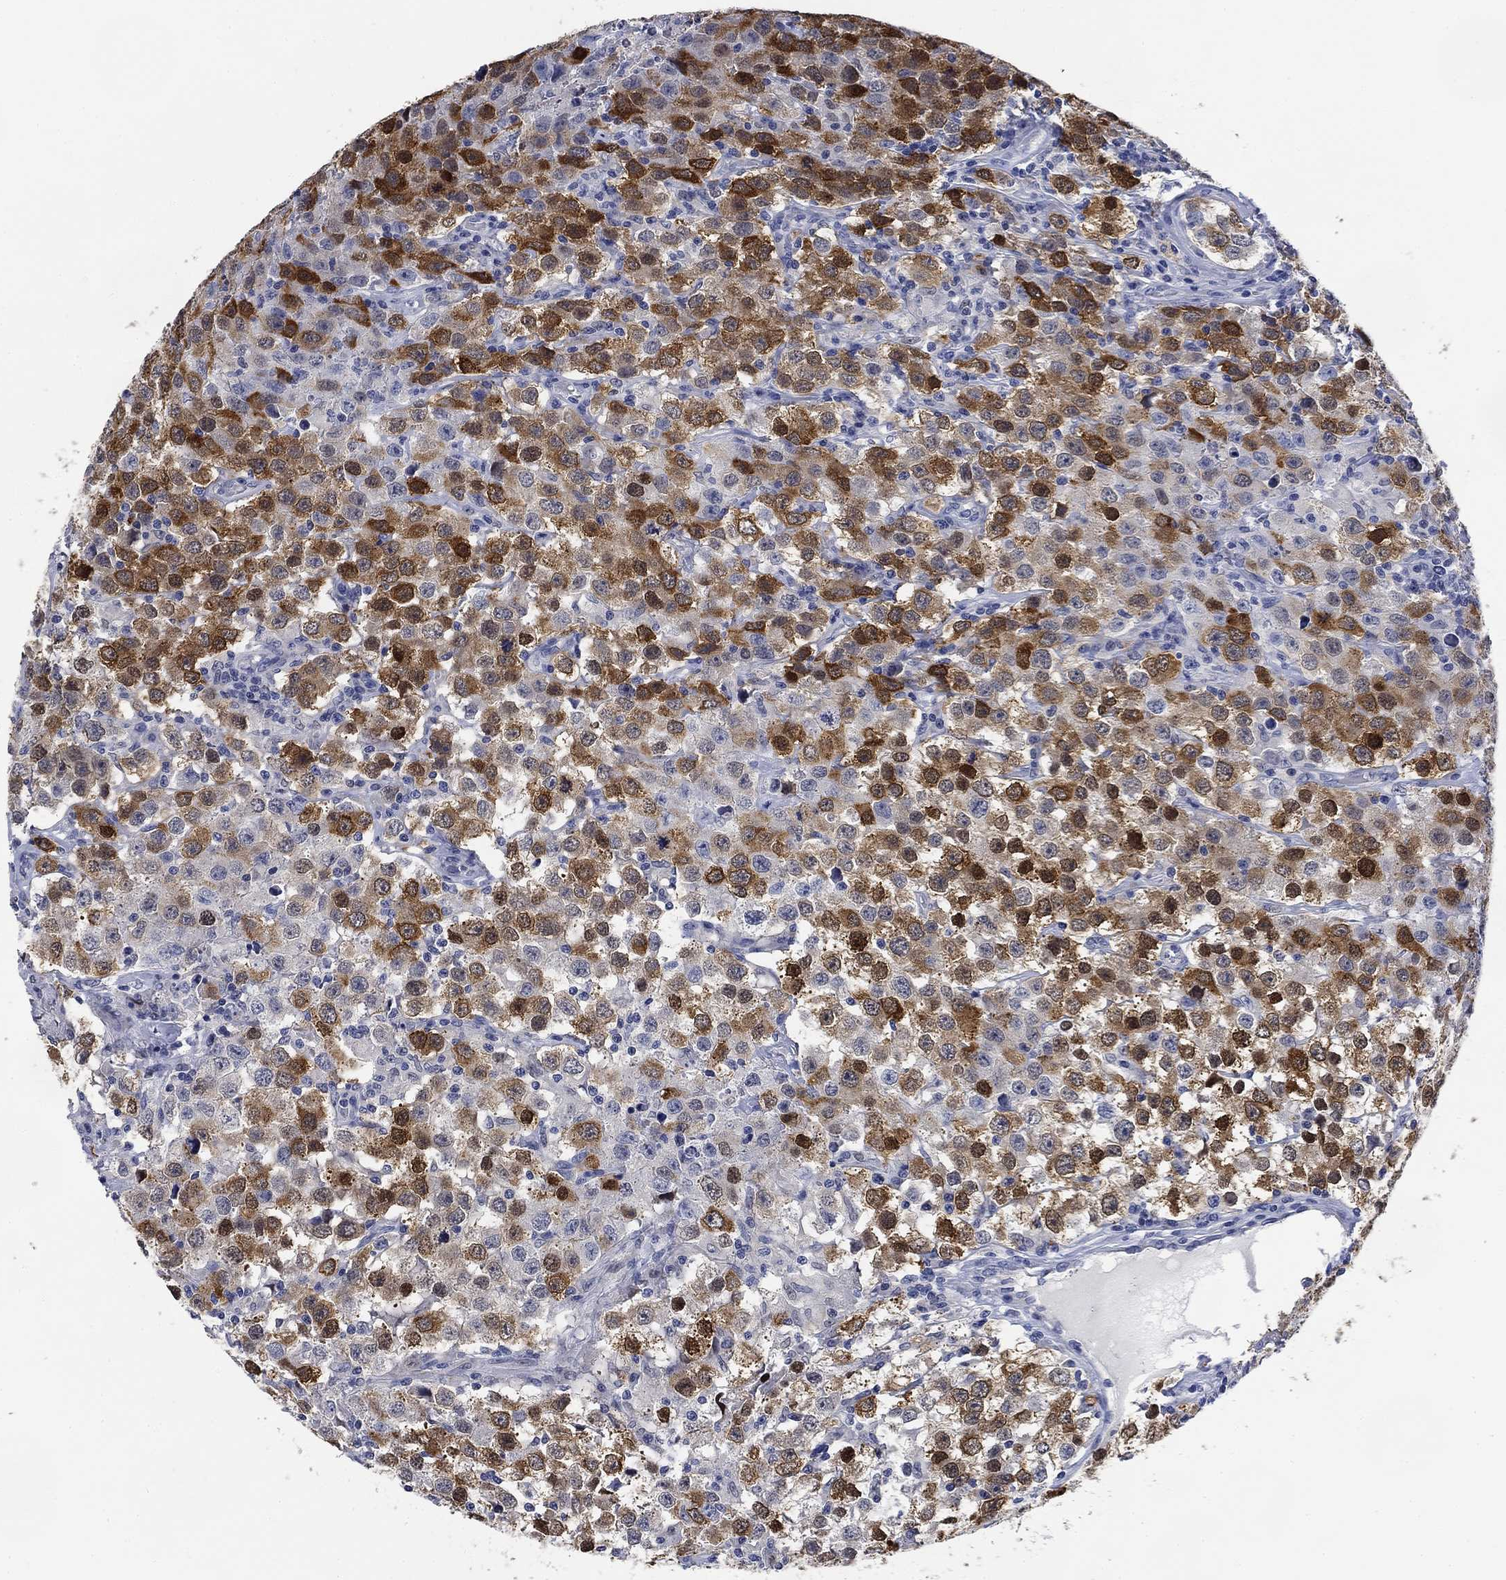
{"staining": {"intensity": "moderate", "quantity": "25%-75%", "location": "cytoplasmic/membranous"}, "tissue": "testis cancer", "cell_type": "Tumor cells", "image_type": "cancer", "snomed": [{"axis": "morphology", "description": "Seminoma, NOS"}, {"axis": "topography", "description": "Testis"}], "caption": "Moderate cytoplasmic/membranous positivity is identified in approximately 25%-75% of tumor cells in testis seminoma. (DAB (3,3'-diaminobenzidine) IHC, brown staining for protein, blue staining for nuclei).", "gene": "DAZL", "patient": {"sex": "male", "age": 52}}